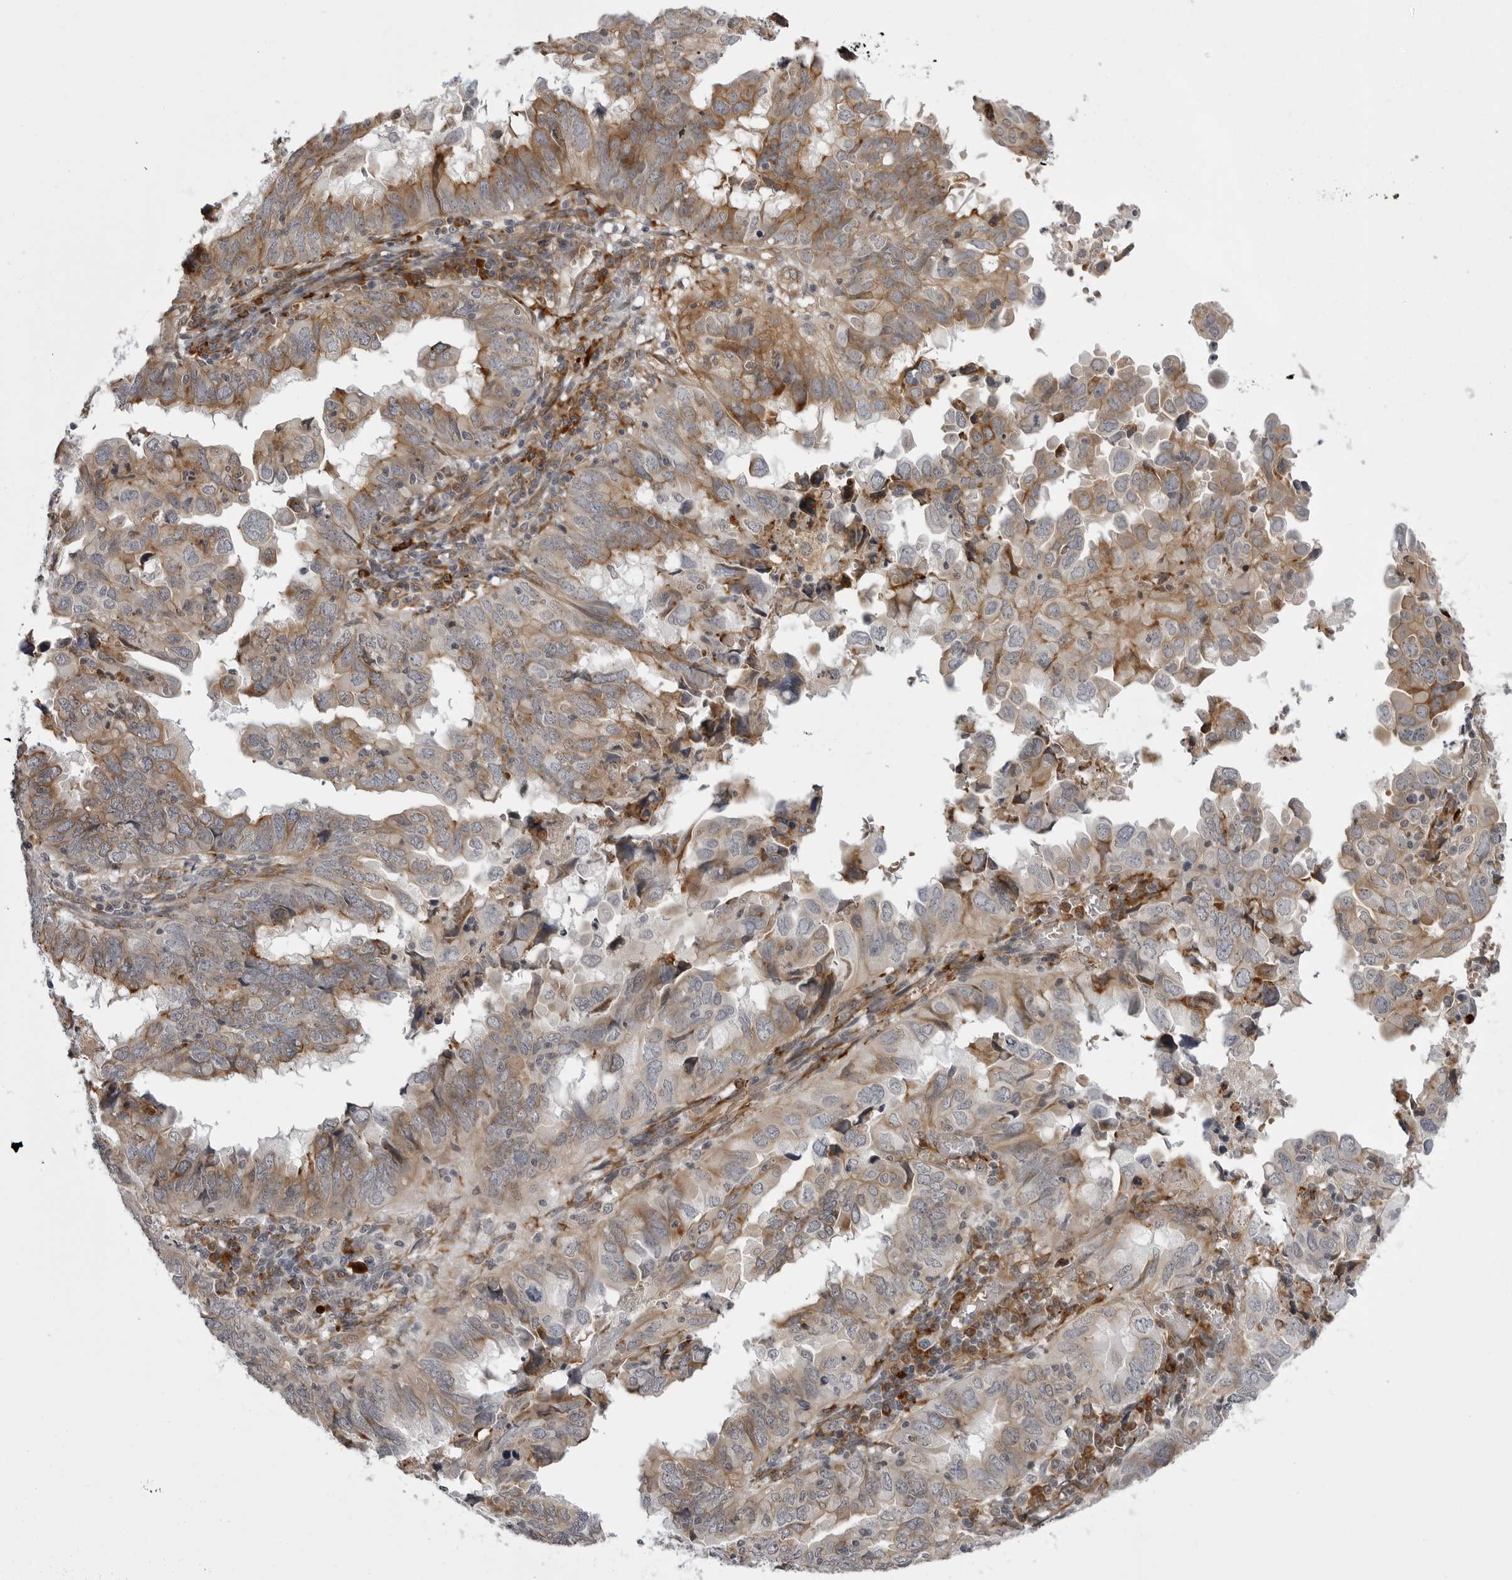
{"staining": {"intensity": "weak", "quantity": ">75%", "location": "cytoplasmic/membranous"}, "tissue": "endometrial cancer", "cell_type": "Tumor cells", "image_type": "cancer", "snomed": [{"axis": "morphology", "description": "Adenocarcinoma, NOS"}, {"axis": "topography", "description": "Uterus"}], "caption": "Weak cytoplasmic/membranous positivity is identified in approximately >75% of tumor cells in endometrial cancer (adenocarcinoma).", "gene": "ARL5A", "patient": {"sex": "female", "age": 77}}